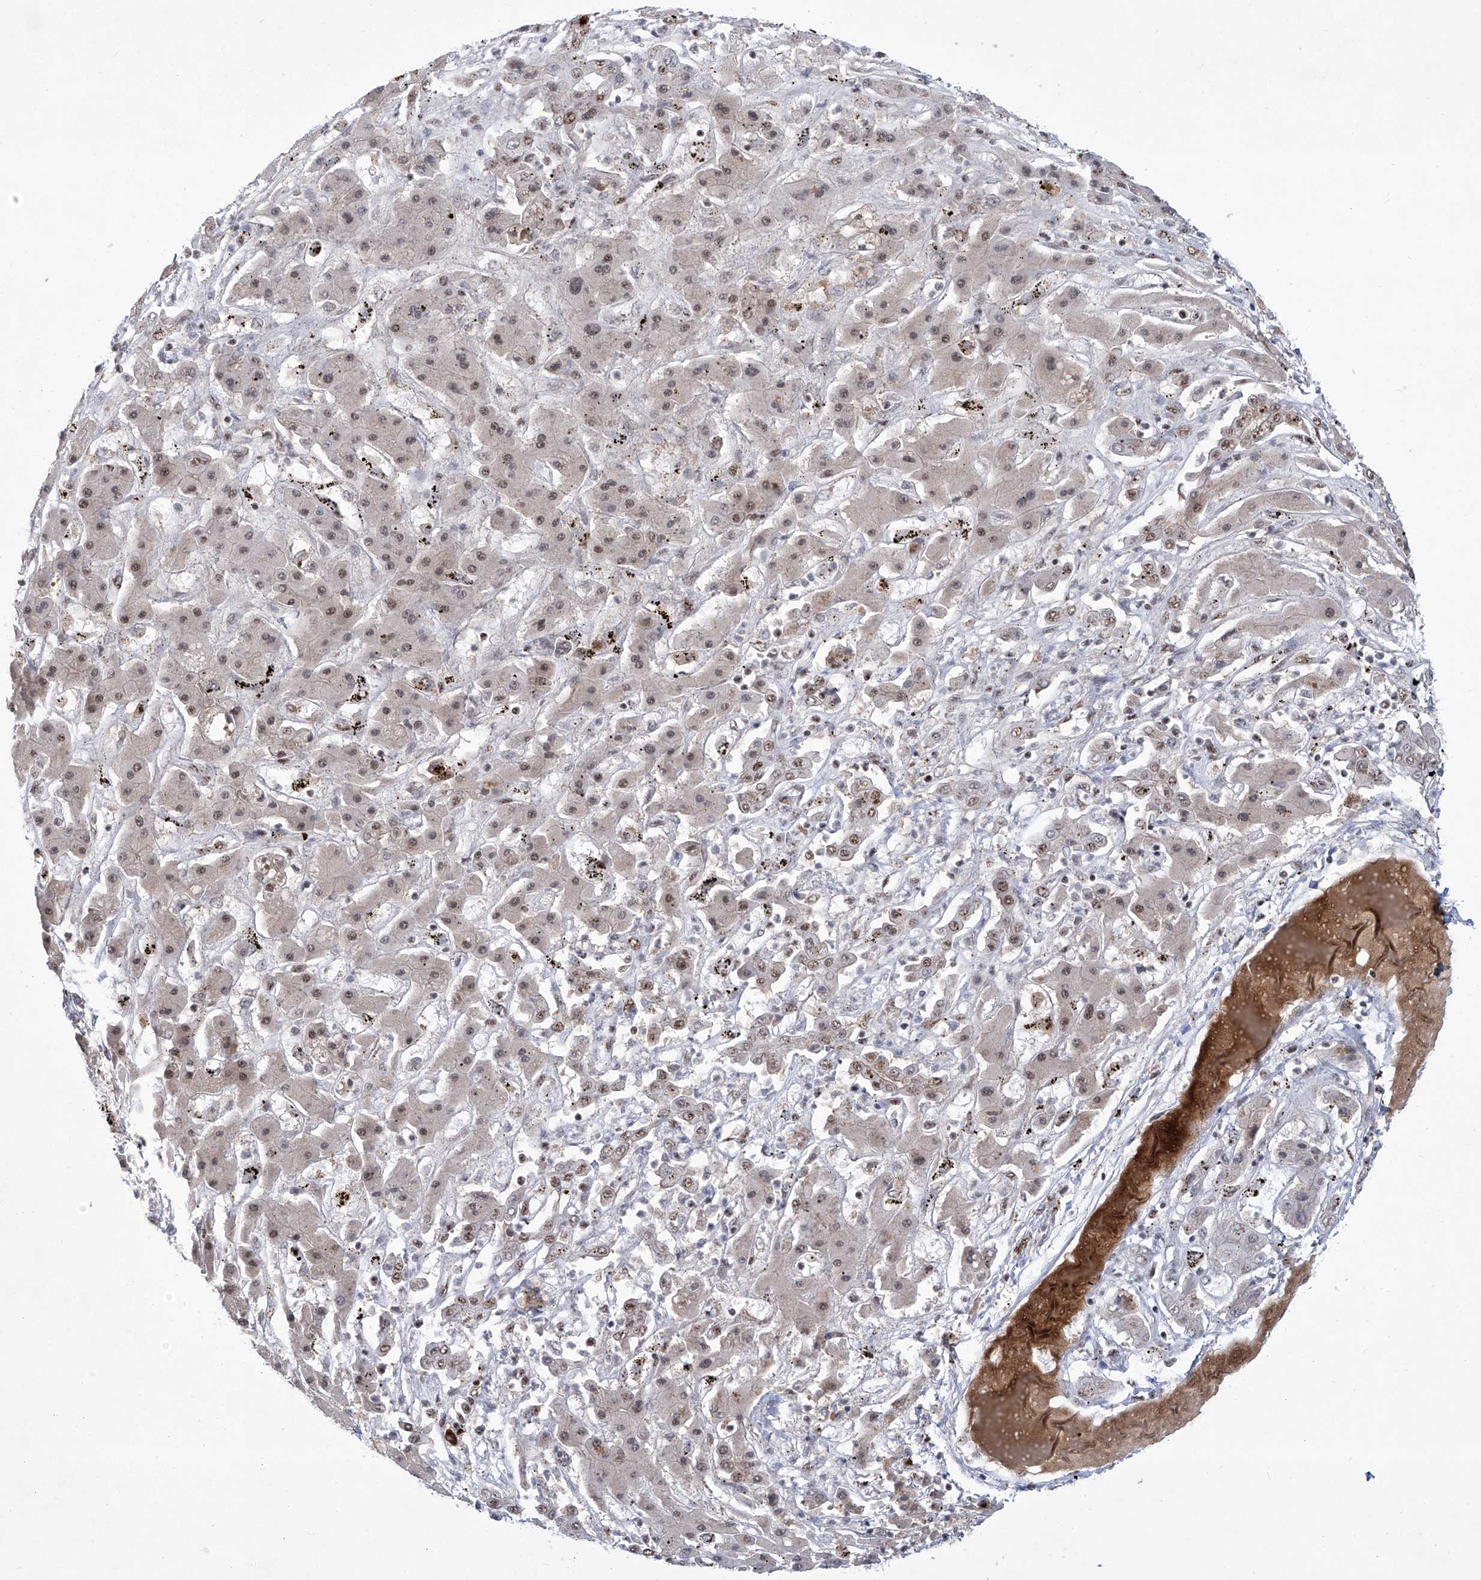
{"staining": {"intensity": "weak", "quantity": ">75%", "location": "nuclear"}, "tissue": "liver cancer", "cell_type": "Tumor cells", "image_type": "cancer", "snomed": [{"axis": "morphology", "description": "Cholangiocarcinoma"}, {"axis": "topography", "description": "Liver"}], "caption": "Protein staining demonstrates weak nuclear expression in approximately >75% of tumor cells in liver cancer. (DAB (3,3'-diaminobenzidine) IHC, brown staining for protein, blue staining for nuclei).", "gene": "FBXL4", "patient": {"sex": "male", "age": 67}}